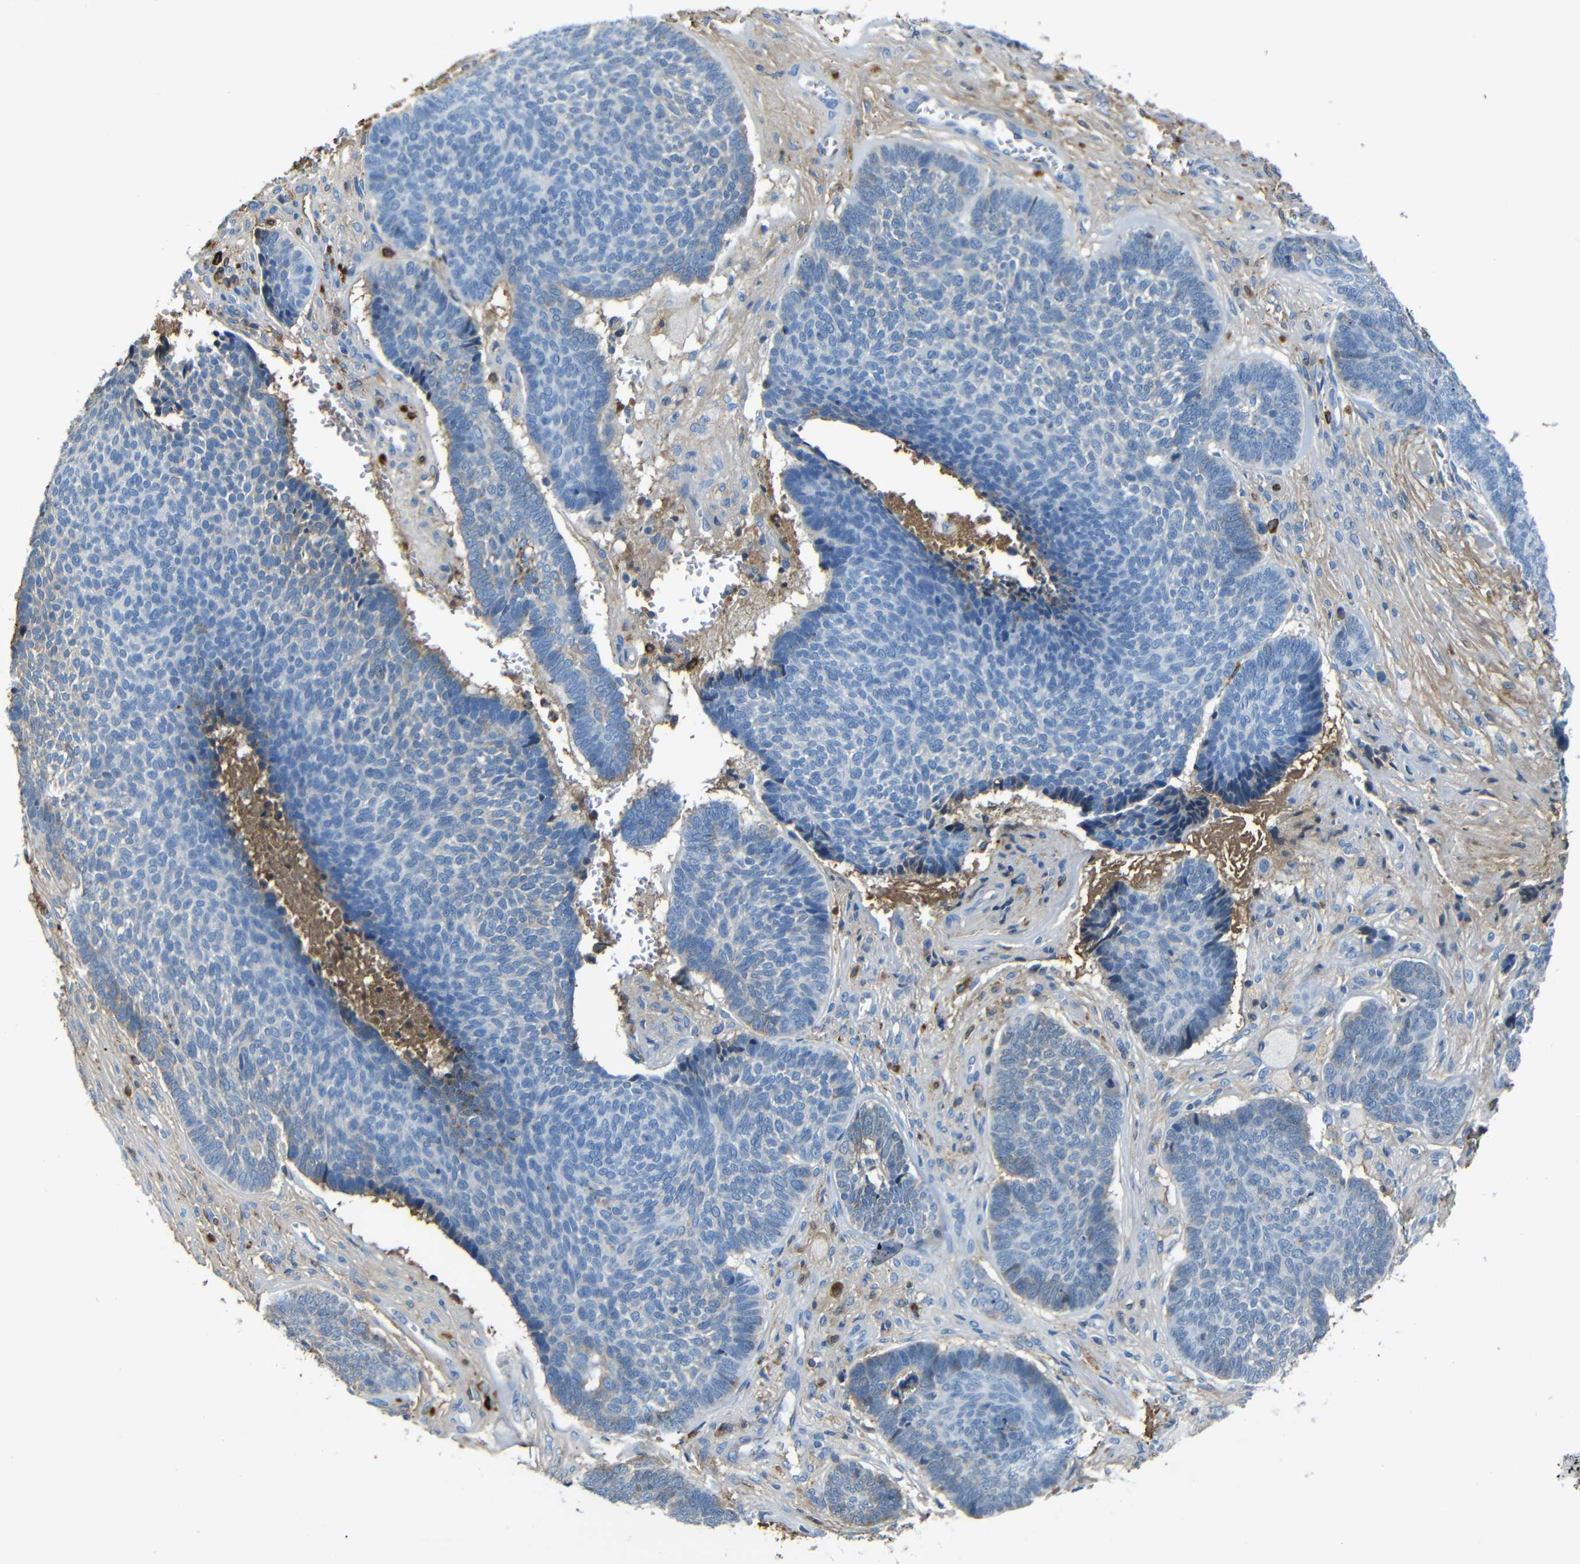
{"staining": {"intensity": "negative", "quantity": "none", "location": "none"}, "tissue": "skin cancer", "cell_type": "Tumor cells", "image_type": "cancer", "snomed": [{"axis": "morphology", "description": "Basal cell carcinoma"}, {"axis": "topography", "description": "Skin"}], "caption": "DAB (3,3'-diaminobenzidine) immunohistochemical staining of skin cancer (basal cell carcinoma) reveals no significant expression in tumor cells. Nuclei are stained in blue.", "gene": "SERPINA1", "patient": {"sex": "male", "age": 84}}